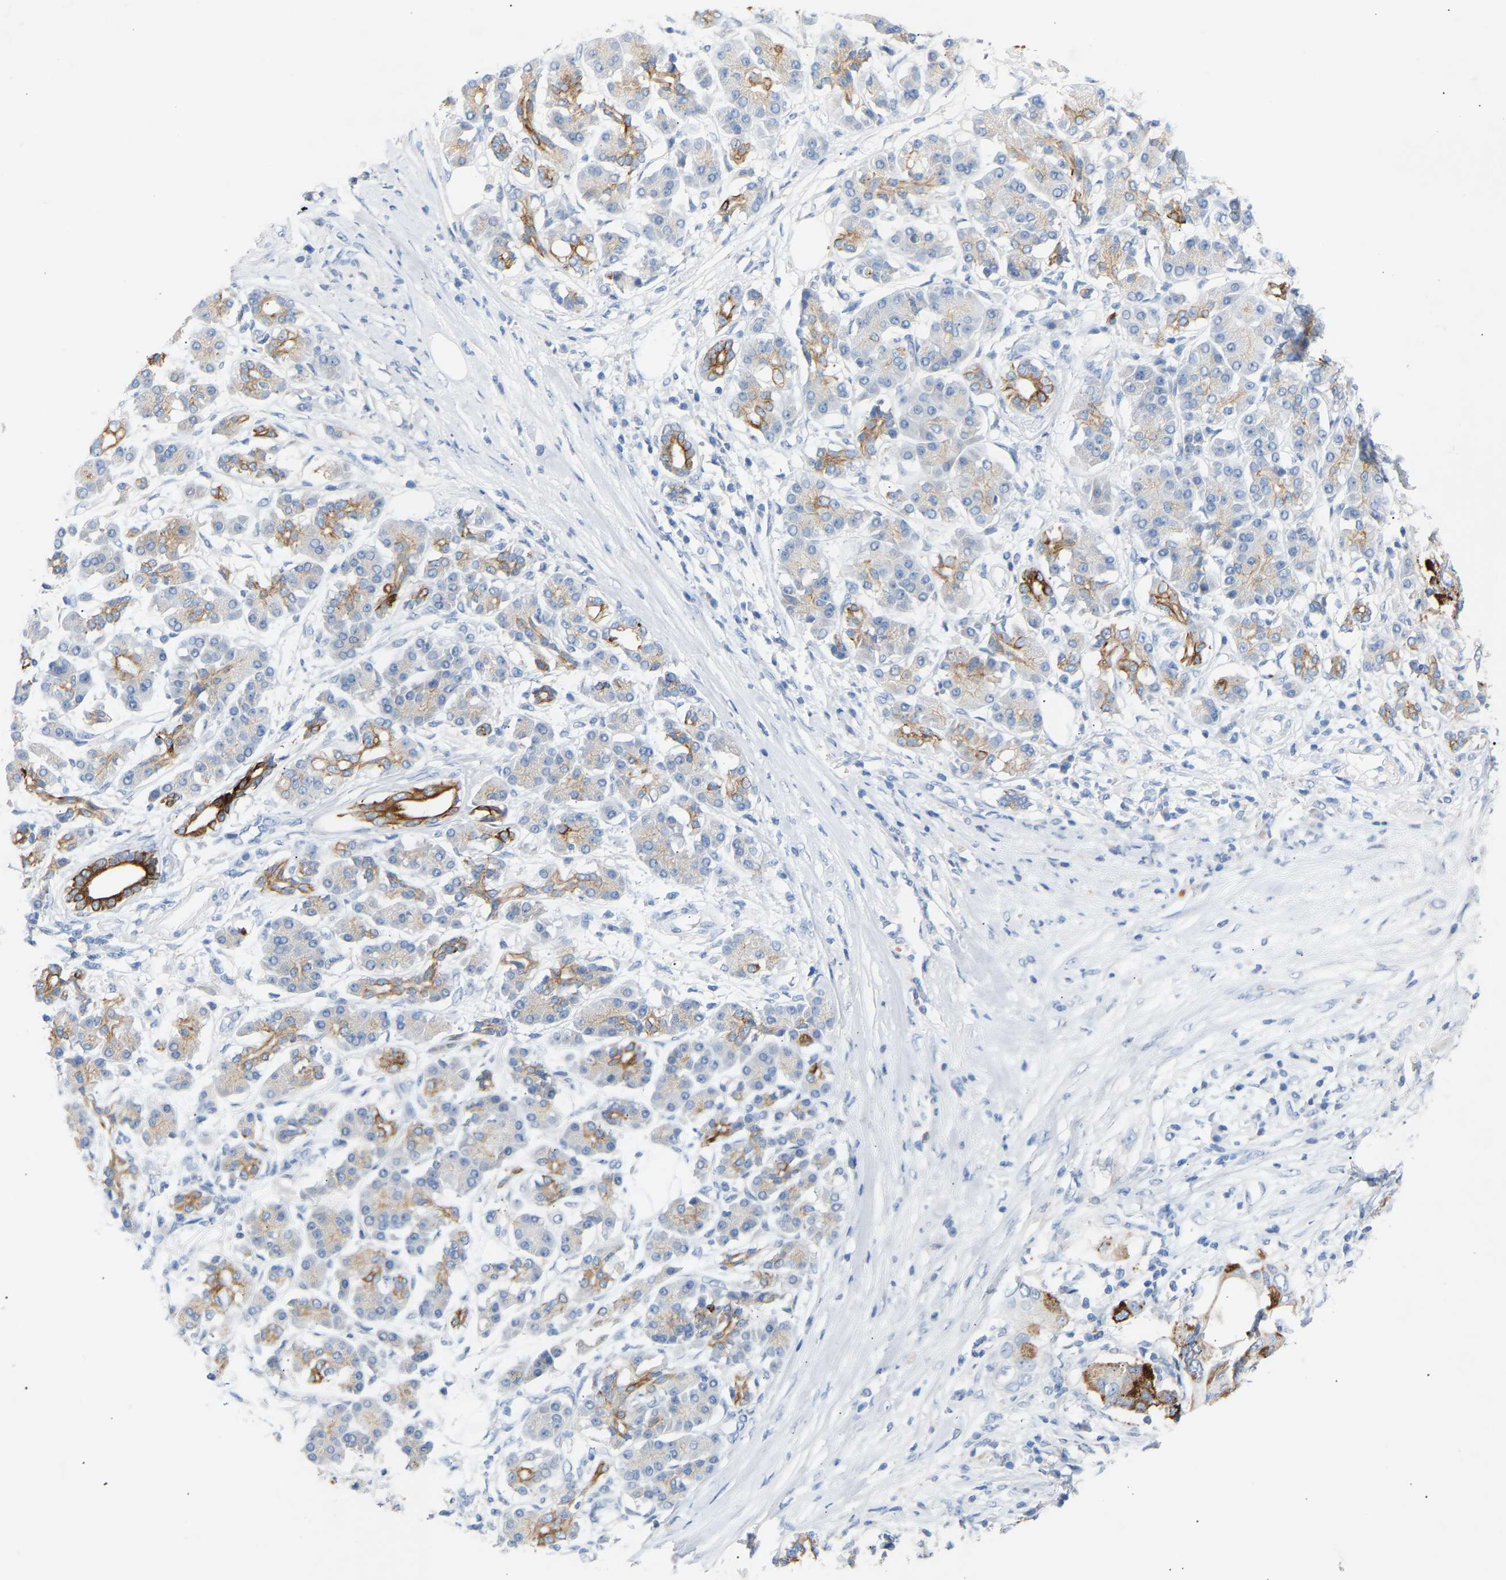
{"staining": {"intensity": "moderate", "quantity": "<25%", "location": "cytoplasmic/membranous"}, "tissue": "pancreatic cancer", "cell_type": "Tumor cells", "image_type": "cancer", "snomed": [{"axis": "morphology", "description": "Adenocarcinoma, NOS"}, {"axis": "topography", "description": "Pancreas"}], "caption": "Brown immunohistochemical staining in pancreatic cancer (adenocarcinoma) demonstrates moderate cytoplasmic/membranous expression in about <25% of tumor cells.", "gene": "PEX1", "patient": {"sex": "female", "age": 56}}